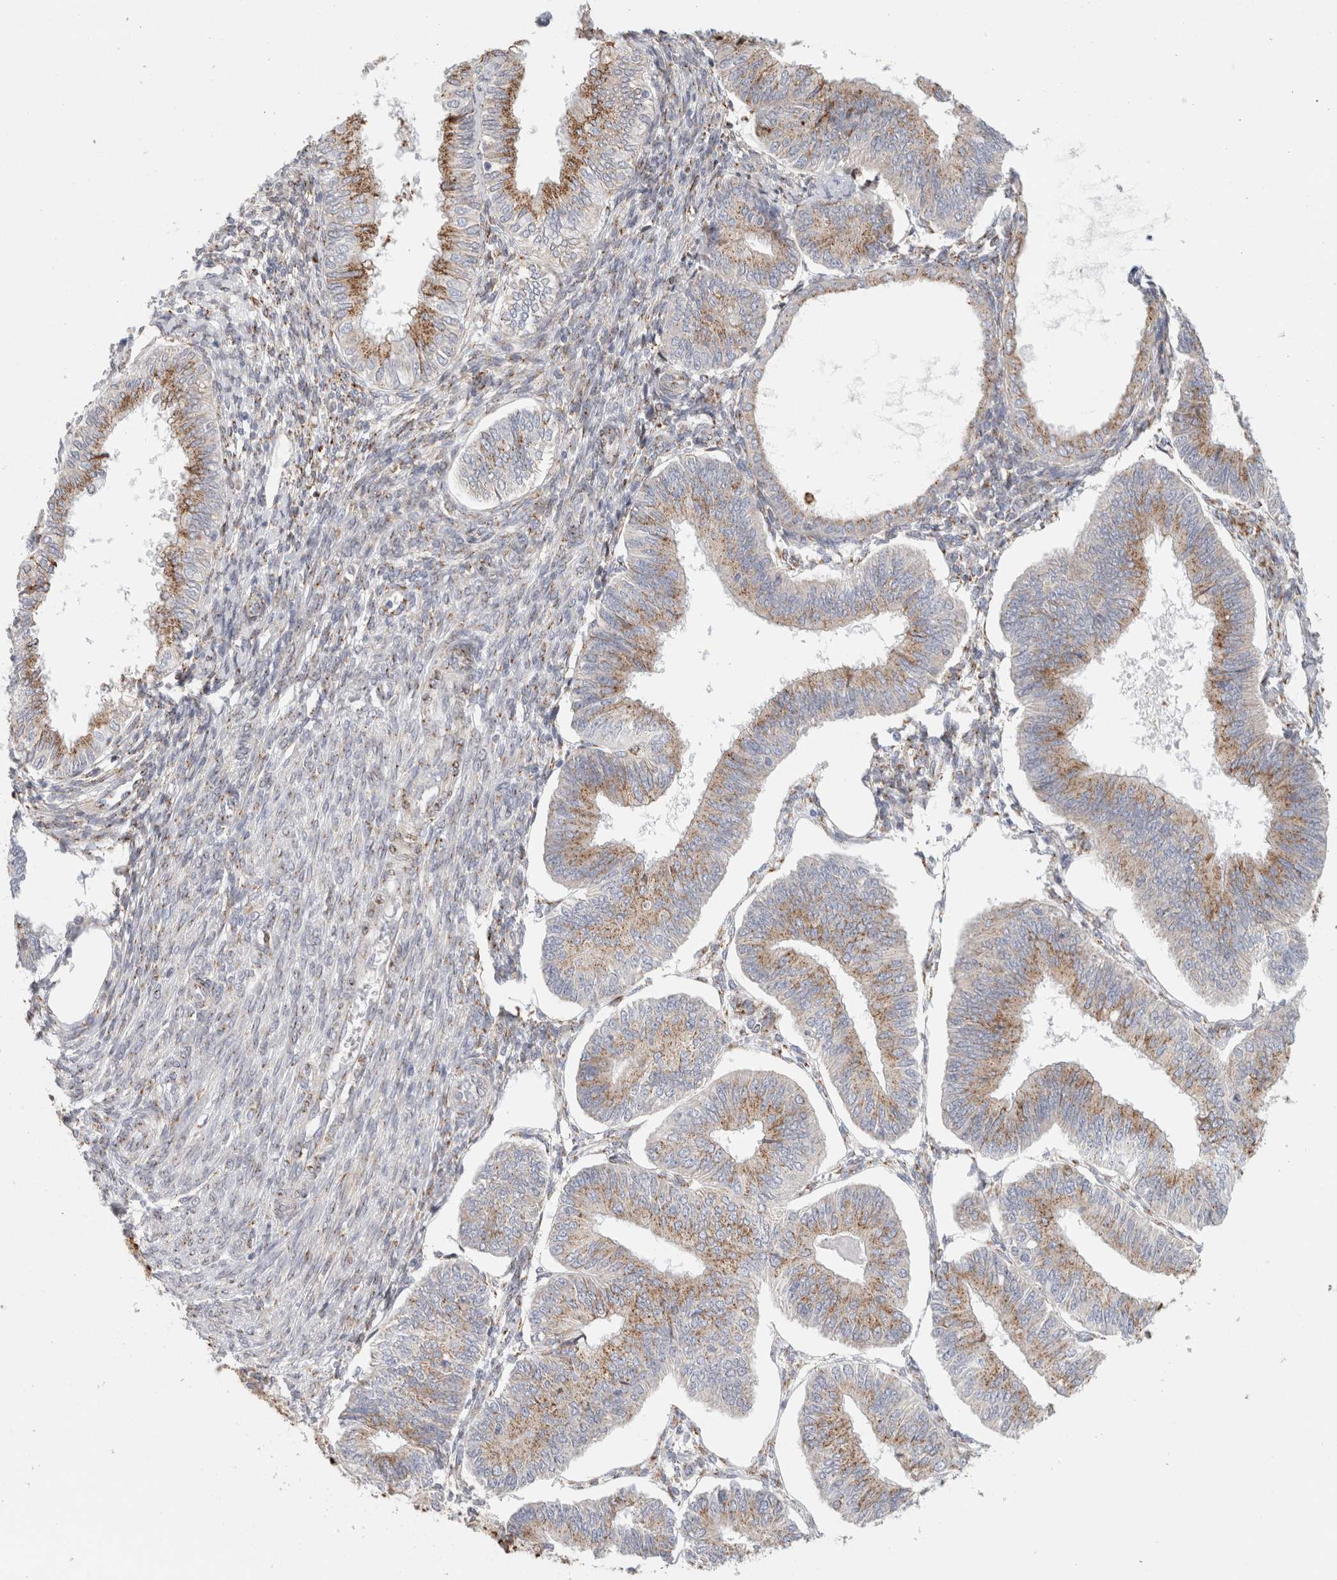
{"staining": {"intensity": "moderate", "quantity": ">75%", "location": "cytoplasmic/membranous"}, "tissue": "endometrial cancer", "cell_type": "Tumor cells", "image_type": "cancer", "snomed": [{"axis": "morphology", "description": "Adenocarcinoma, NOS"}, {"axis": "topography", "description": "Endometrium"}], "caption": "Immunohistochemical staining of human endometrial cancer (adenocarcinoma) reveals medium levels of moderate cytoplasmic/membranous expression in about >75% of tumor cells.", "gene": "MCFD2", "patient": {"sex": "female", "age": 58}}